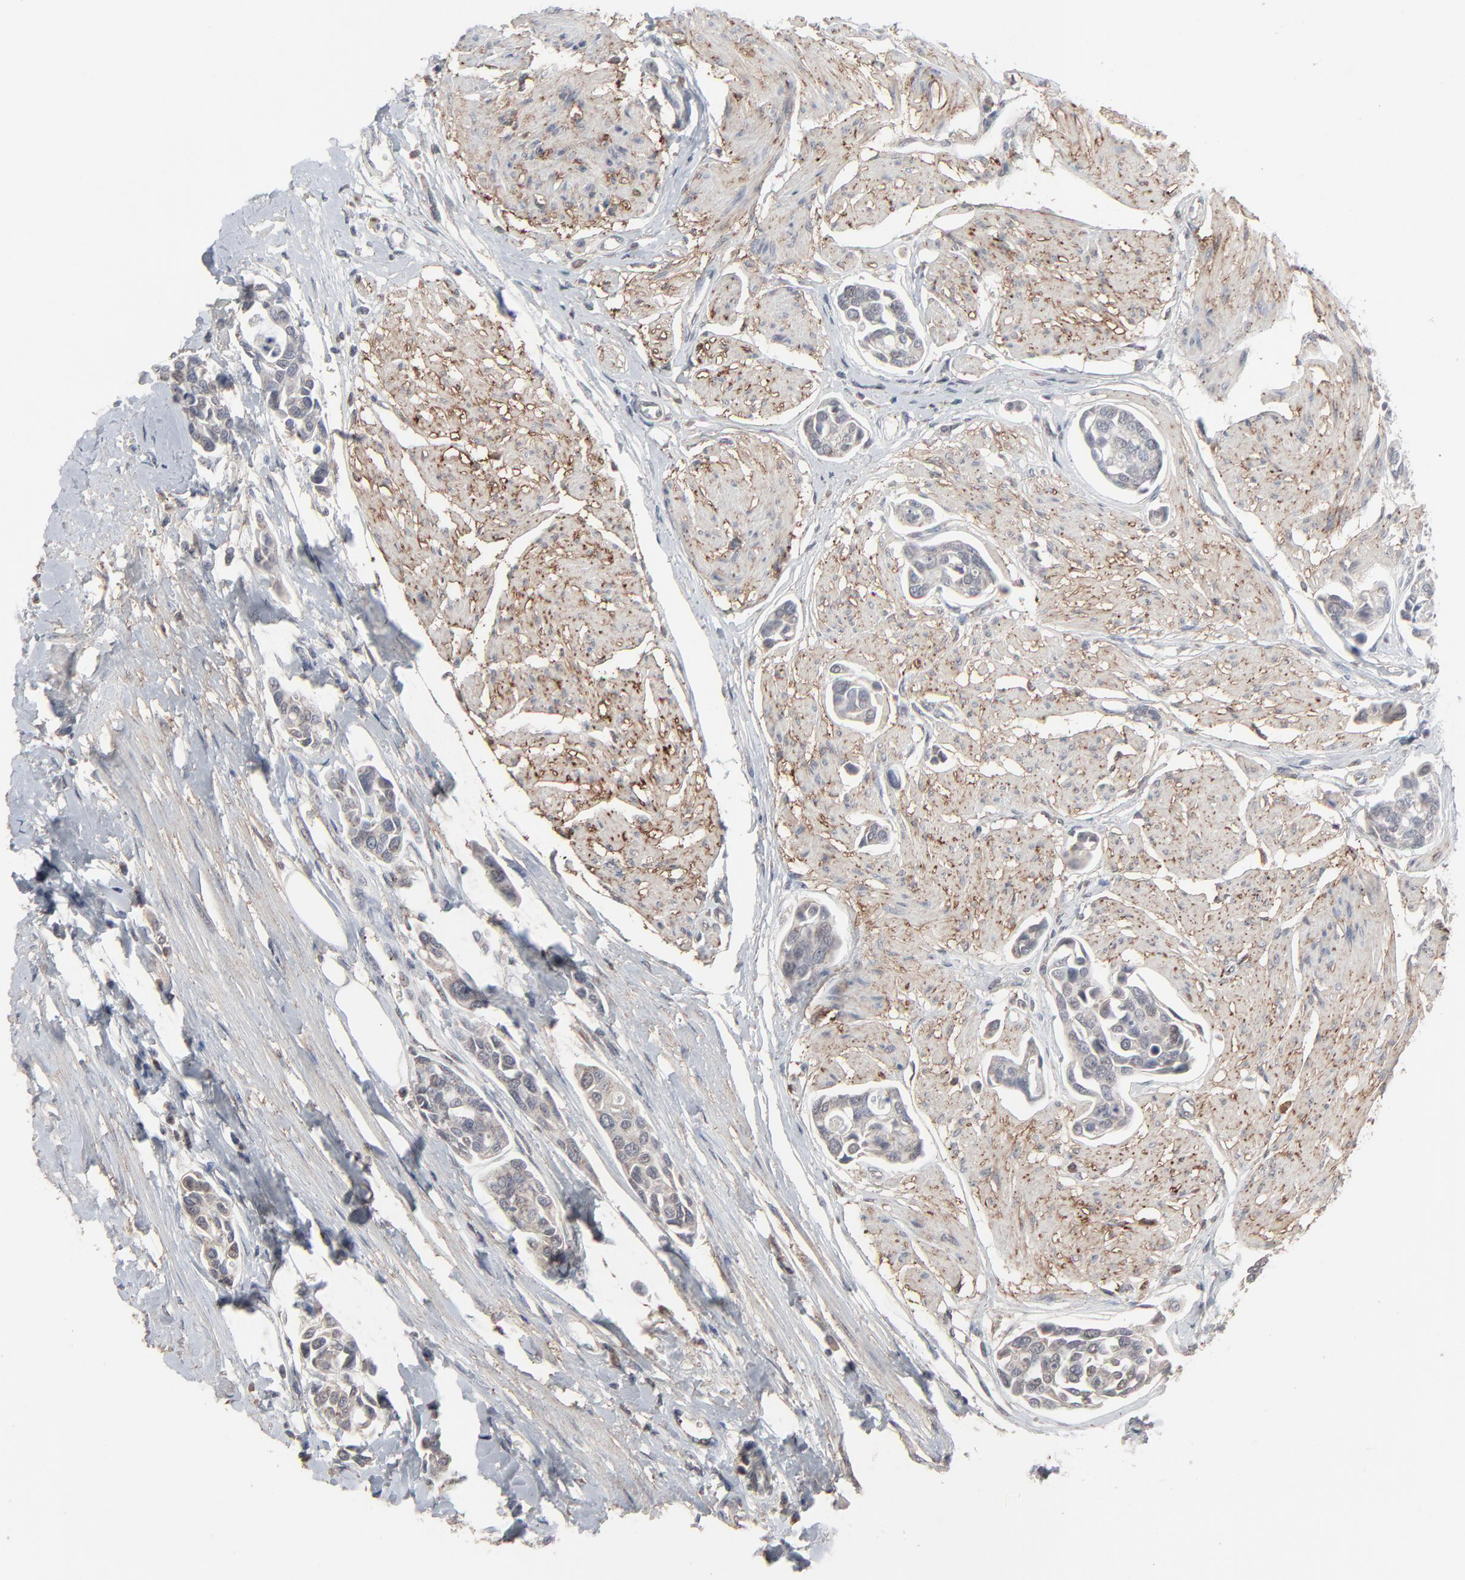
{"staining": {"intensity": "negative", "quantity": "none", "location": "none"}, "tissue": "urothelial cancer", "cell_type": "Tumor cells", "image_type": "cancer", "snomed": [{"axis": "morphology", "description": "Urothelial carcinoma, High grade"}, {"axis": "topography", "description": "Urinary bladder"}], "caption": "This is an immunohistochemistry image of urothelial carcinoma (high-grade). There is no positivity in tumor cells.", "gene": "JAM3", "patient": {"sex": "male", "age": 78}}